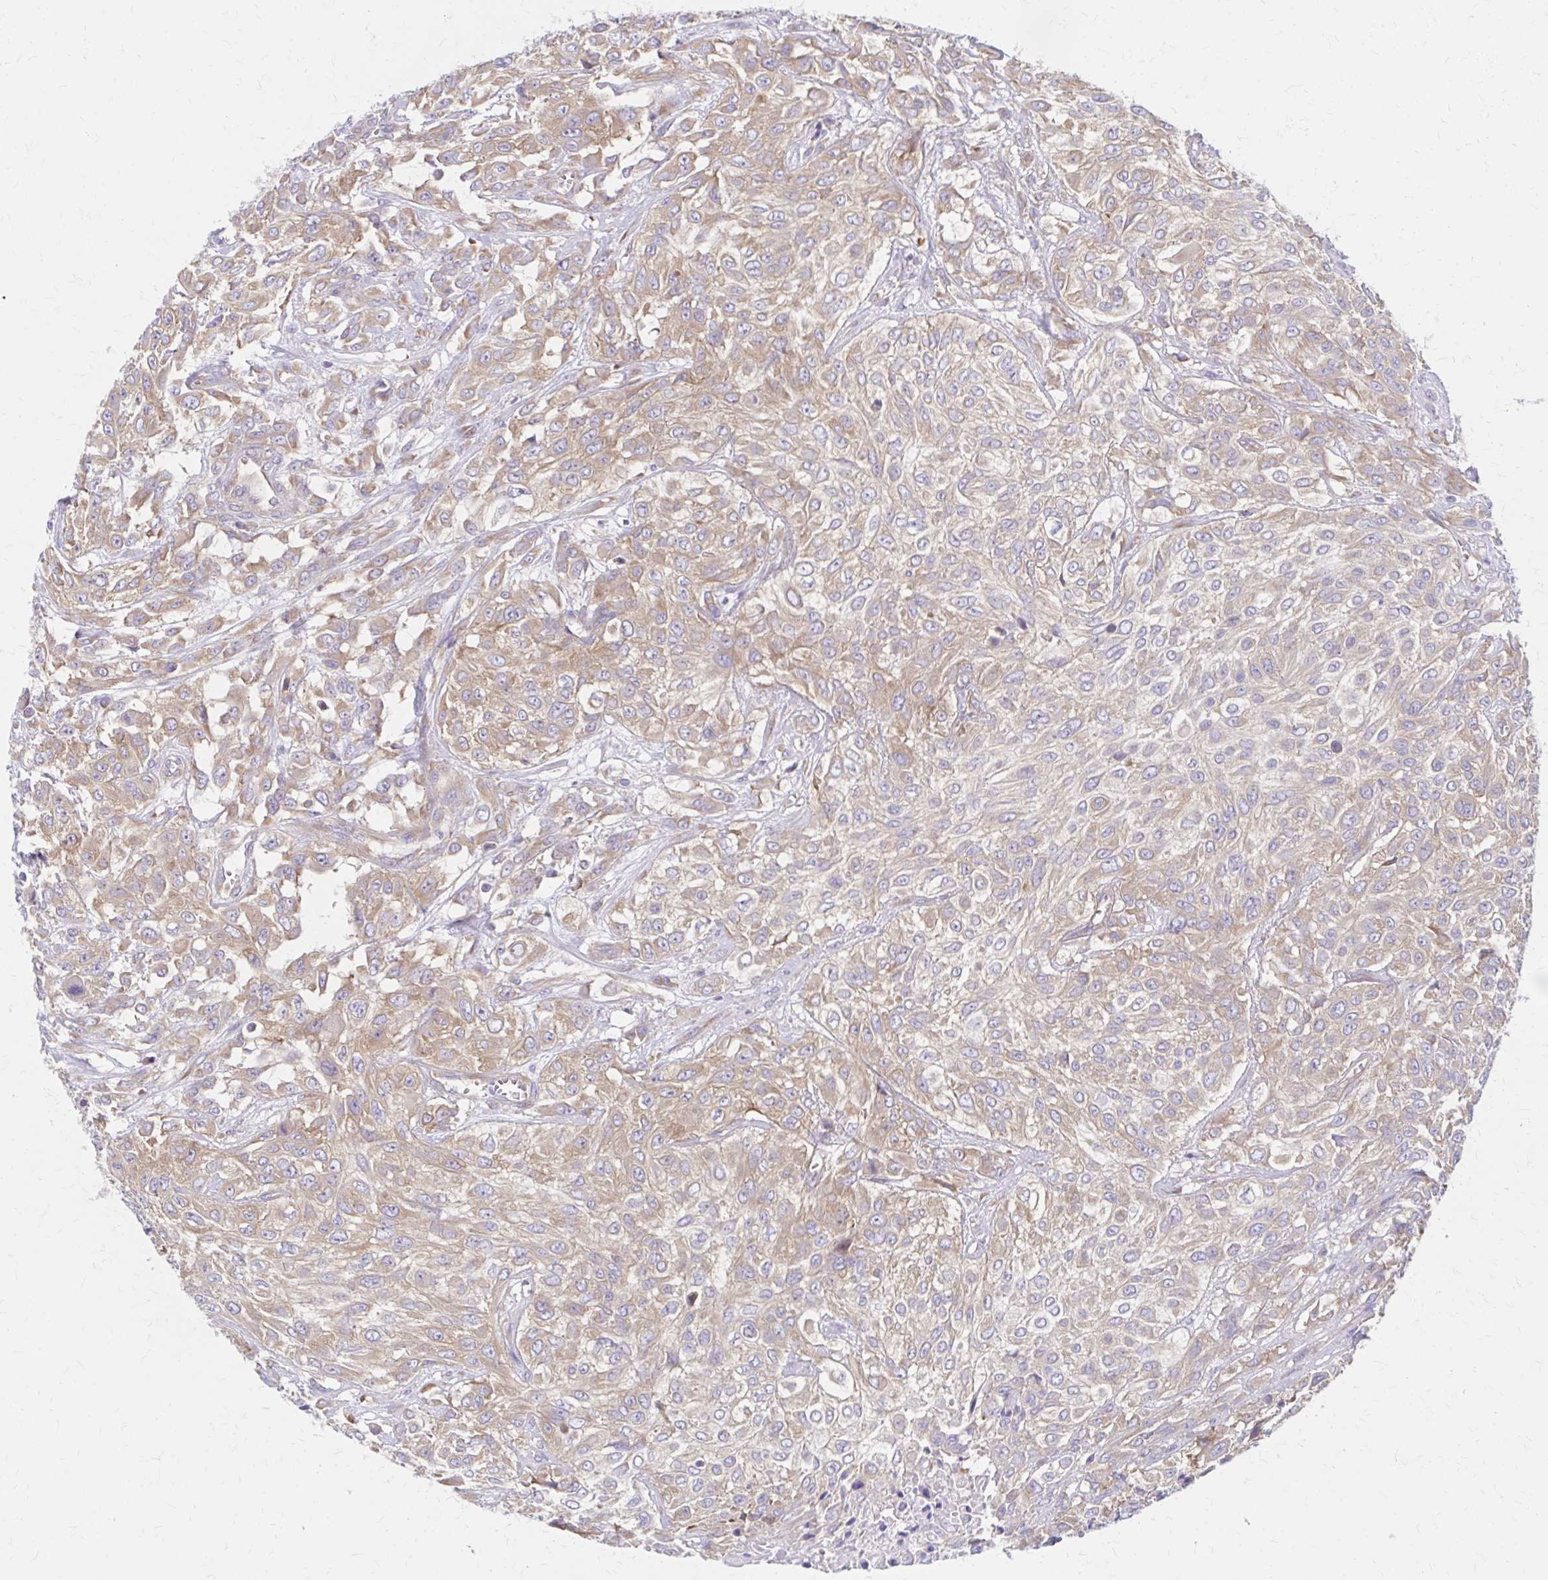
{"staining": {"intensity": "moderate", "quantity": "25%-75%", "location": "cytoplasmic/membranous"}, "tissue": "urothelial cancer", "cell_type": "Tumor cells", "image_type": "cancer", "snomed": [{"axis": "morphology", "description": "Urothelial carcinoma, High grade"}, {"axis": "topography", "description": "Urinary bladder"}], "caption": "IHC photomicrograph of high-grade urothelial carcinoma stained for a protein (brown), which exhibits medium levels of moderate cytoplasmic/membranous positivity in about 25%-75% of tumor cells.", "gene": "RPL27A", "patient": {"sex": "male", "age": 57}}